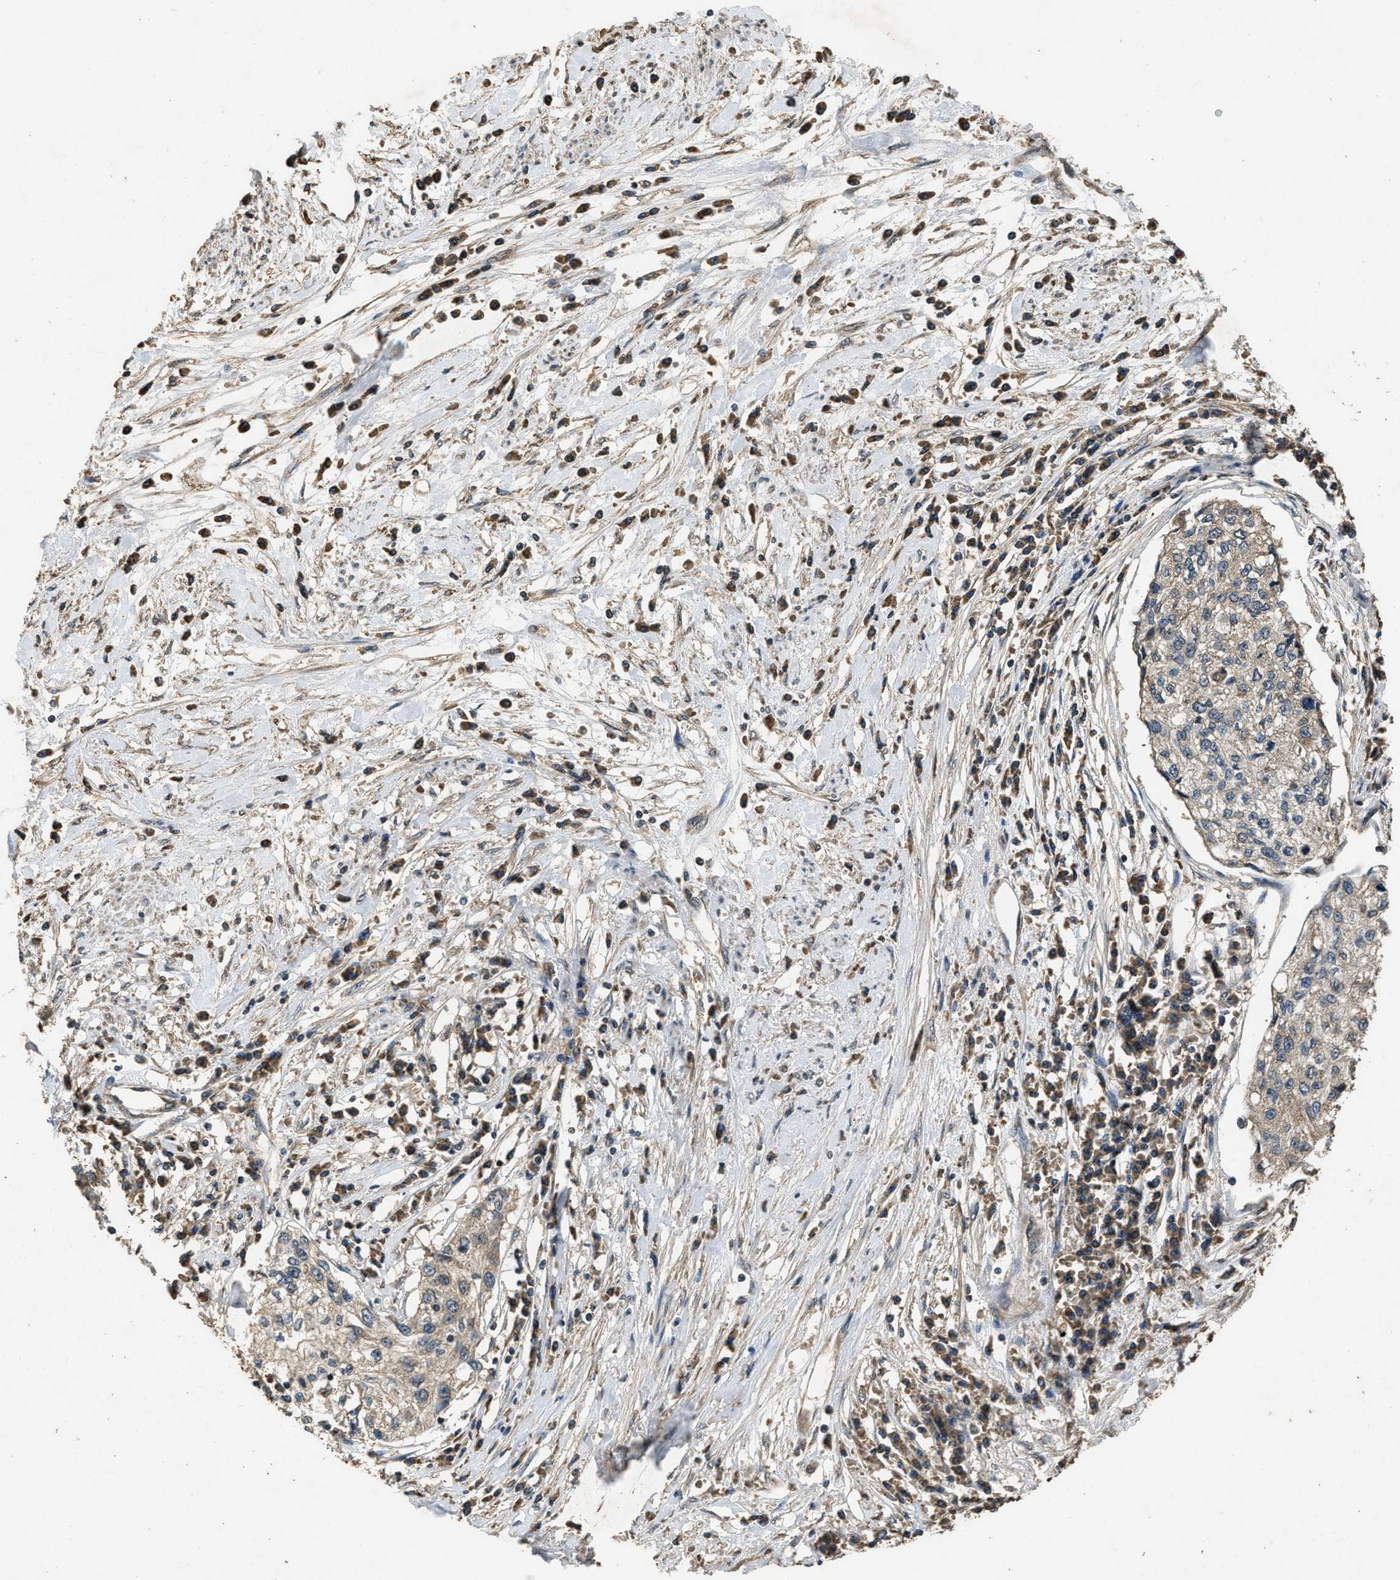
{"staining": {"intensity": "weak", "quantity": "<25%", "location": "cytoplasmic/membranous"}, "tissue": "cervical cancer", "cell_type": "Tumor cells", "image_type": "cancer", "snomed": [{"axis": "morphology", "description": "Squamous cell carcinoma, NOS"}, {"axis": "topography", "description": "Cervix"}], "caption": "DAB immunohistochemical staining of human cervical cancer reveals no significant expression in tumor cells.", "gene": "DENND6B", "patient": {"sex": "female", "age": 57}}